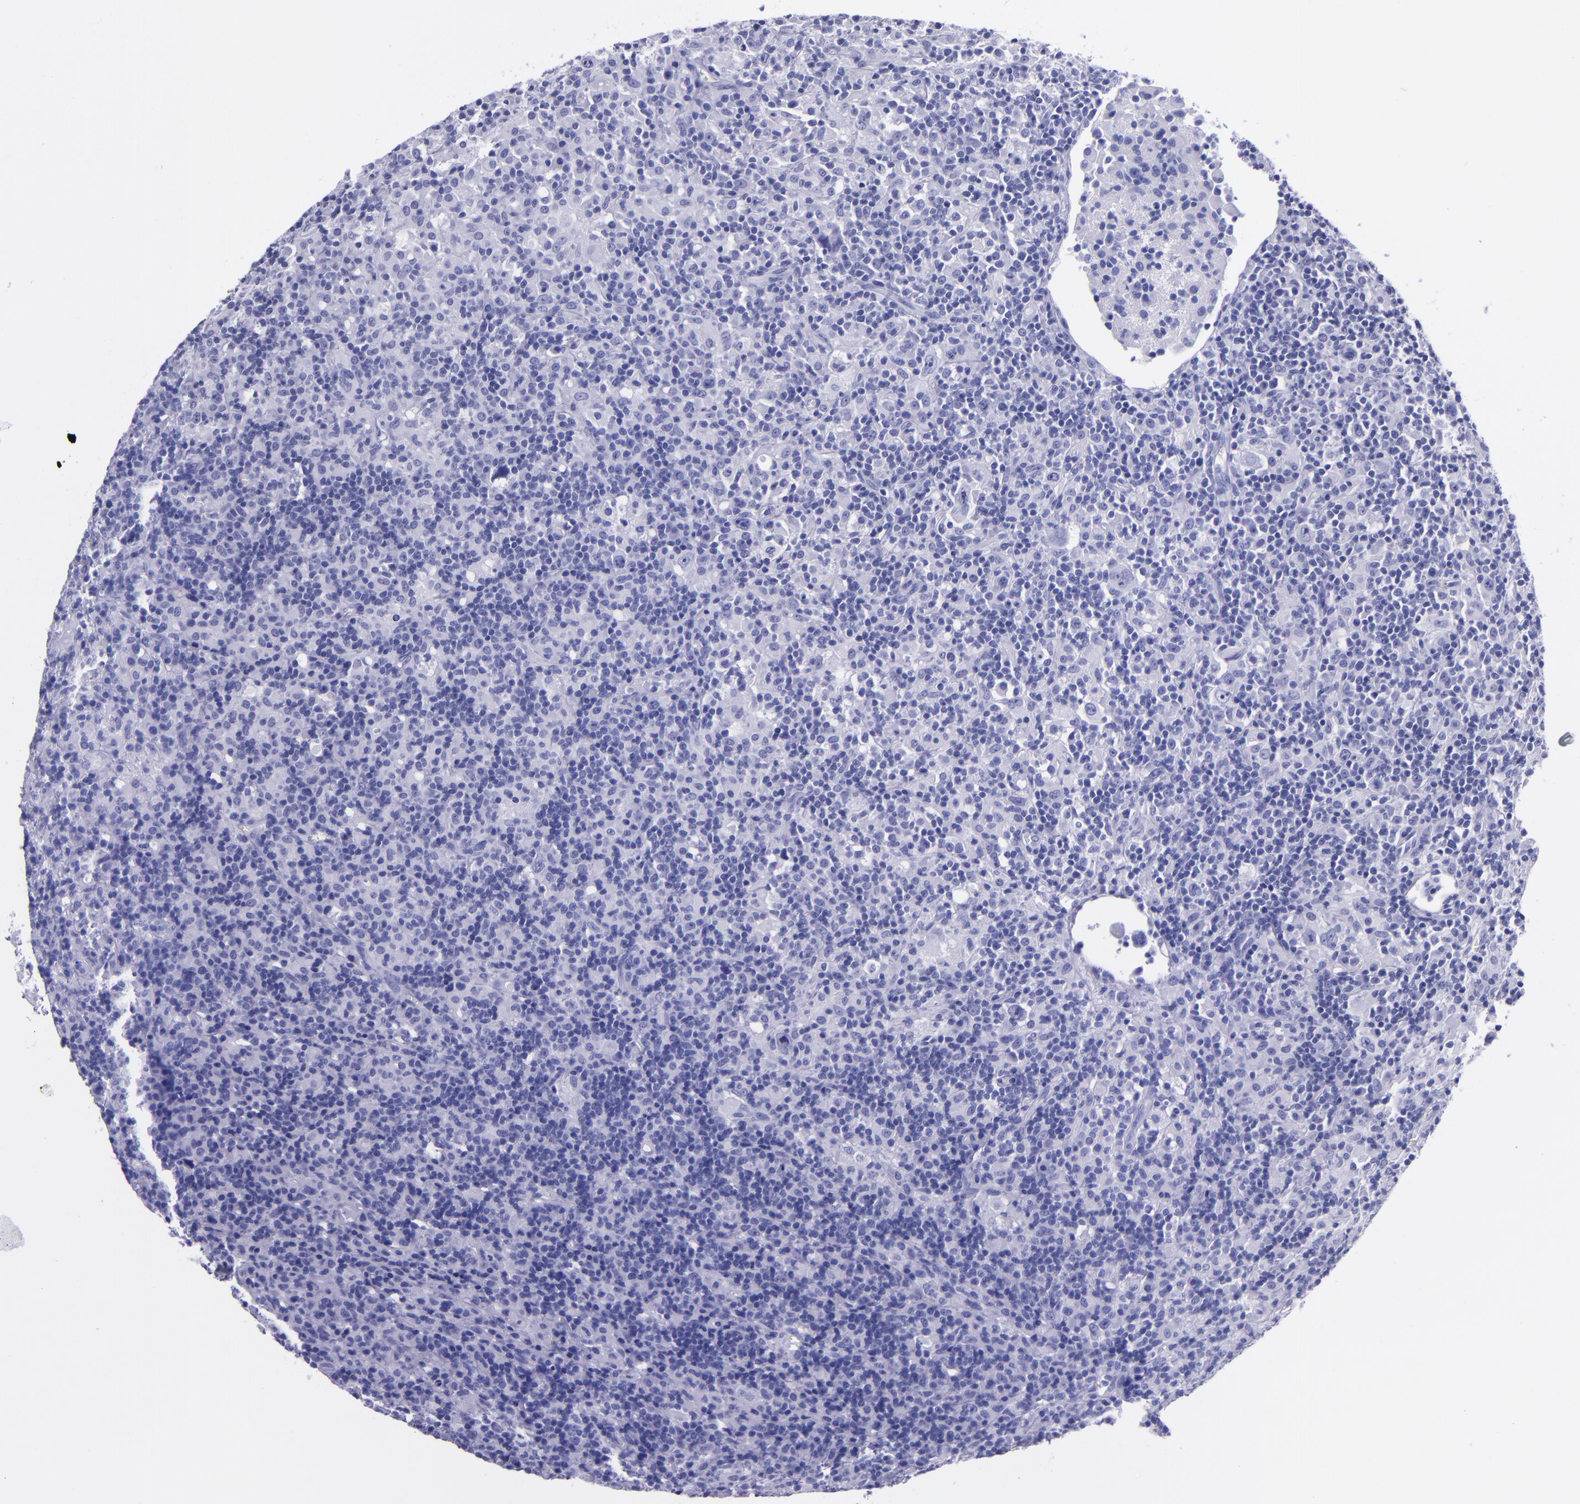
{"staining": {"intensity": "negative", "quantity": "none", "location": "none"}, "tissue": "lymphoma", "cell_type": "Tumor cells", "image_type": "cancer", "snomed": [{"axis": "morphology", "description": "Hodgkin's disease, NOS"}, {"axis": "topography", "description": "Lymph node"}], "caption": "High power microscopy micrograph of an IHC image of Hodgkin's disease, revealing no significant expression in tumor cells.", "gene": "MBP", "patient": {"sex": "male", "age": 46}}